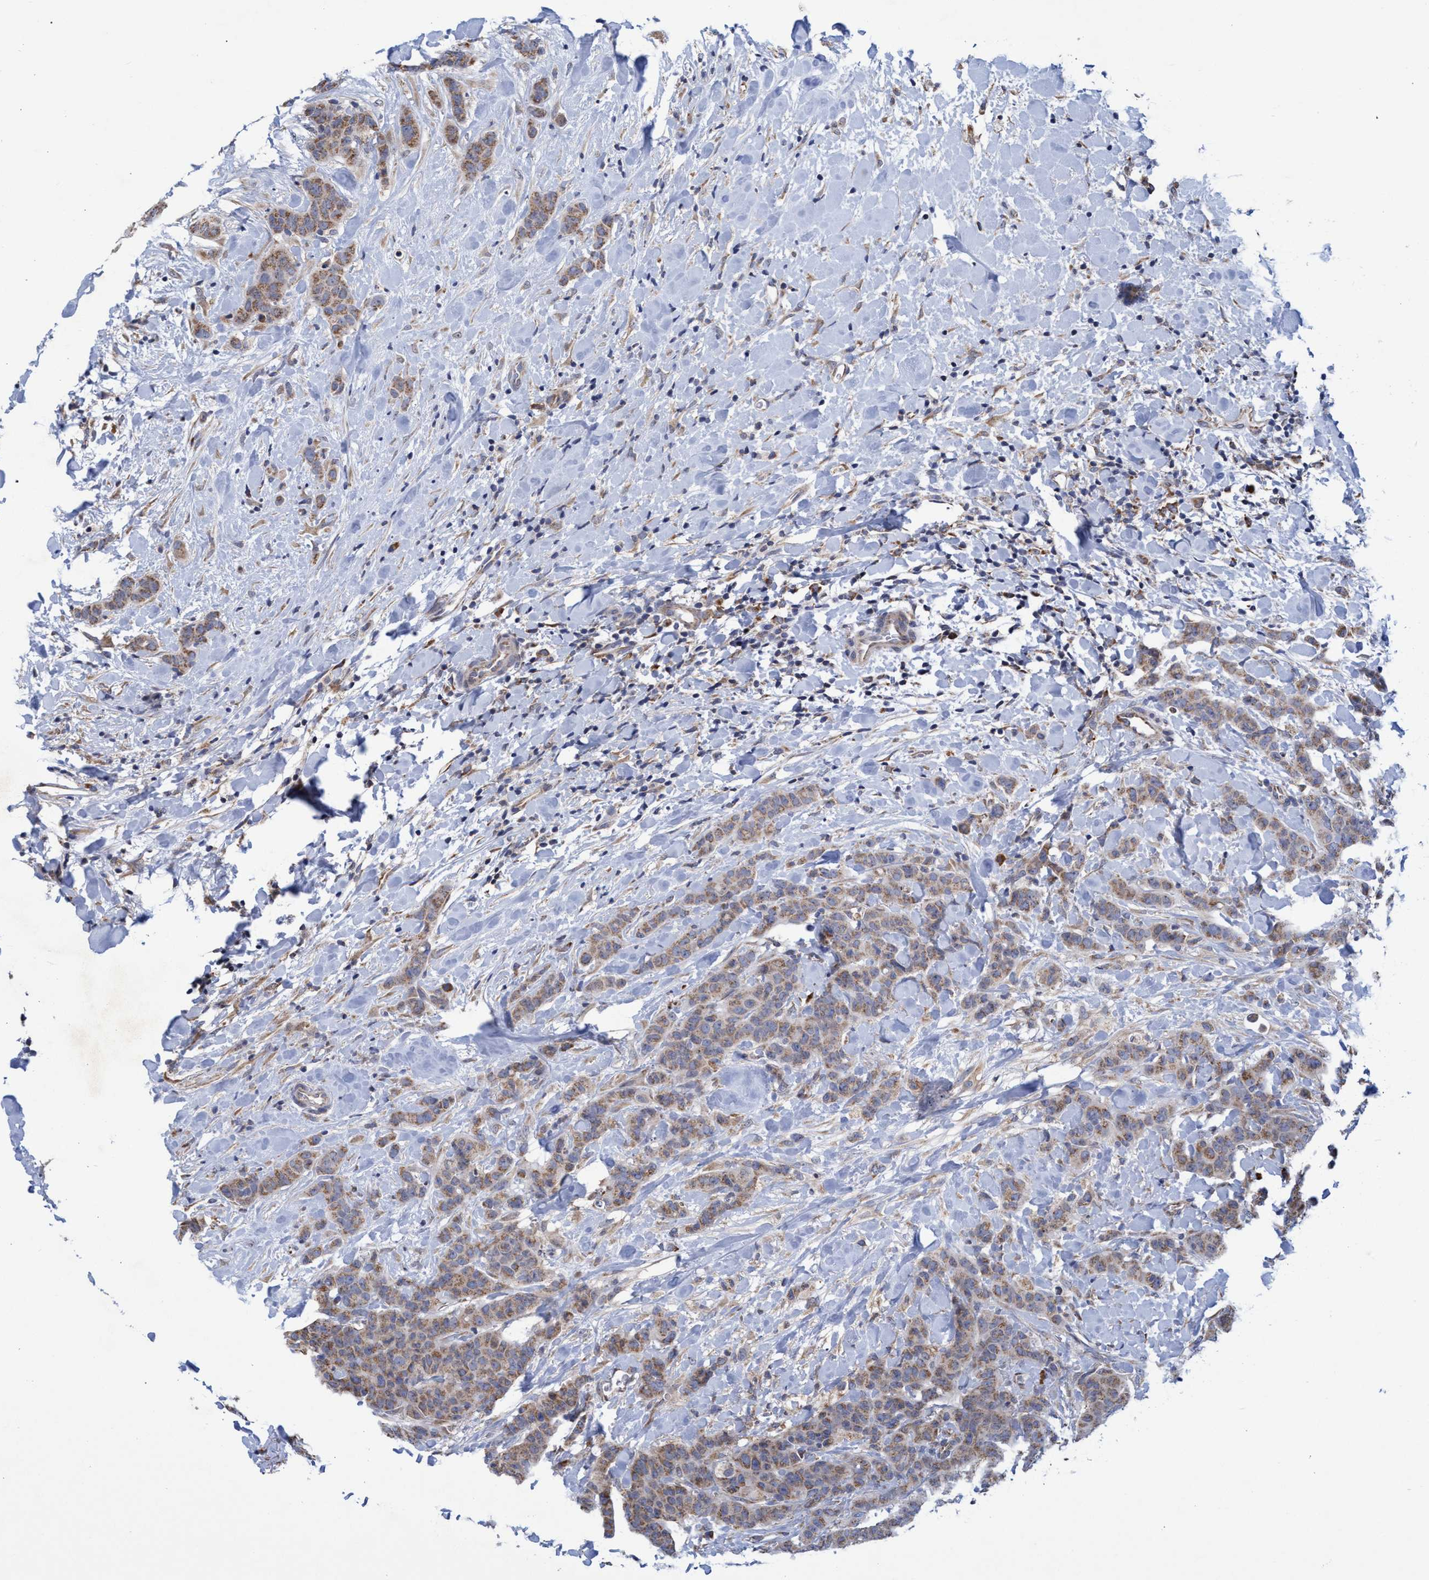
{"staining": {"intensity": "weak", "quantity": ">75%", "location": "cytoplasmic/membranous"}, "tissue": "breast cancer", "cell_type": "Tumor cells", "image_type": "cancer", "snomed": [{"axis": "morphology", "description": "Normal tissue, NOS"}, {"axis": "morphology", "description": "Duct carcinoma"}, {"axis": "topography", "description": "Breast"}], "caption": "This histopathology image shows immunohistochemistry staining of human breast invasive ductal carcinoma, with low weak cytoplasmic/membranous positivity in approximately >75% of tumor cells.", "gene": "NAT16", "patient": {"sex": "female", "age": 40}}